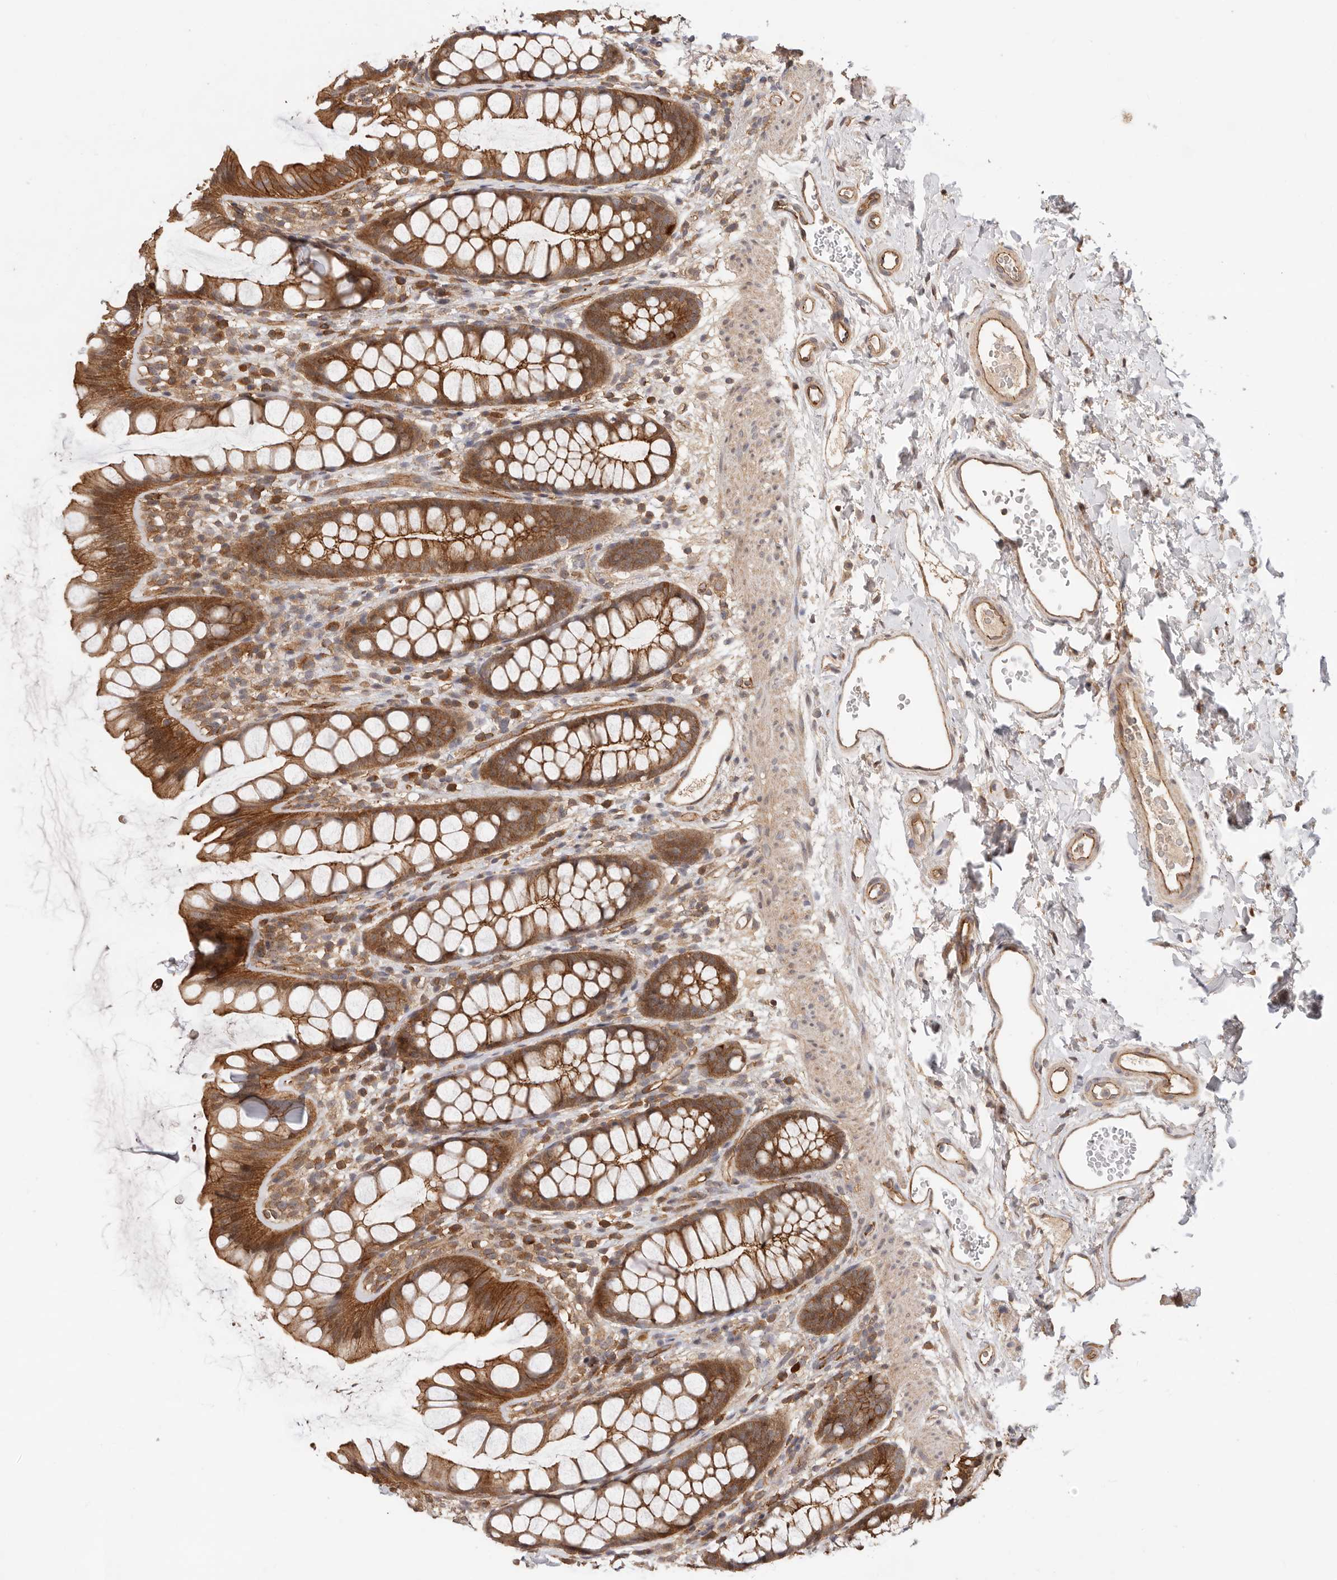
{"staining": {"intensity": "moderate", "quantity": ">75%", "location": "cytoplasmic/membranous"}, "tissue": "rectum", "cell_type": "Glandular cells", "image_type": "normal", "snomed": [{"axis": "morphology", "description": "Normal tissue, NOS"}, {"axis": "topography", "description": "Rectum"}], "caption": "Protein analysis of unremarkable rectum exhibits moderate cytoplasmic/membranous staining in about >75% of glandular cells.", "gene": "AFDN", "patient": {"sex": "female", "age": 65}}